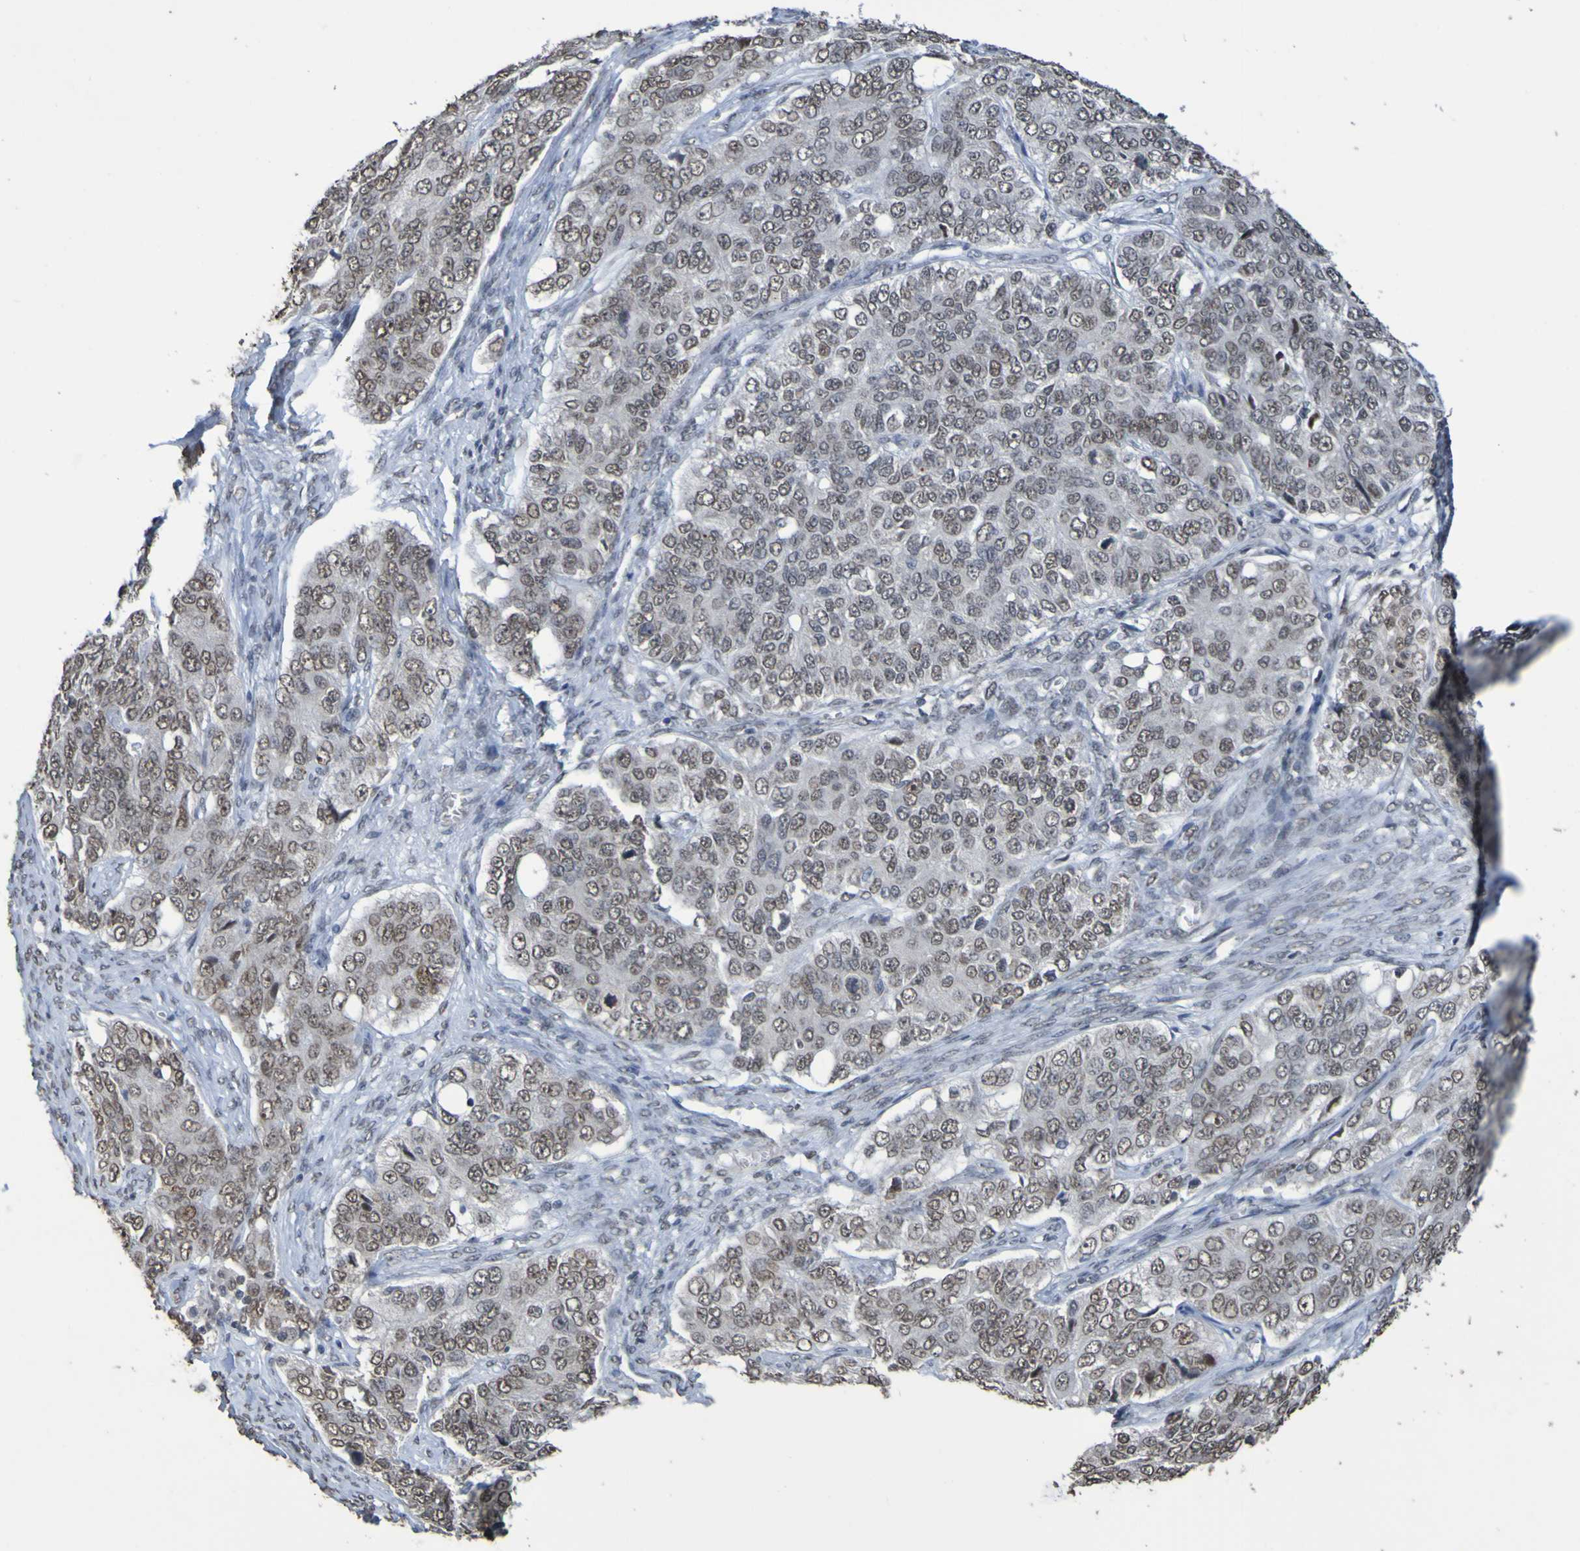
{"staining": {"intensity": "weak", "quantity": ">75%", "location": "nuclear"}, "tissue": "ovarian cancer", "cell_type": "Tumor cells", "image_type": "cancer", "snomed": [{"axis": "morphology", "description": "Carcinoma, endometroid"}, {"axis": "topography", "description": "Ovary"}], "caption": "This is a micrograph of immunohistochemistry (IHC) staining of ovarian cancer, which shows weak expression in the nuclear of tumor cells.", "gene": "ALKBH2", "patient": {"sex": "female", "age": 51}}